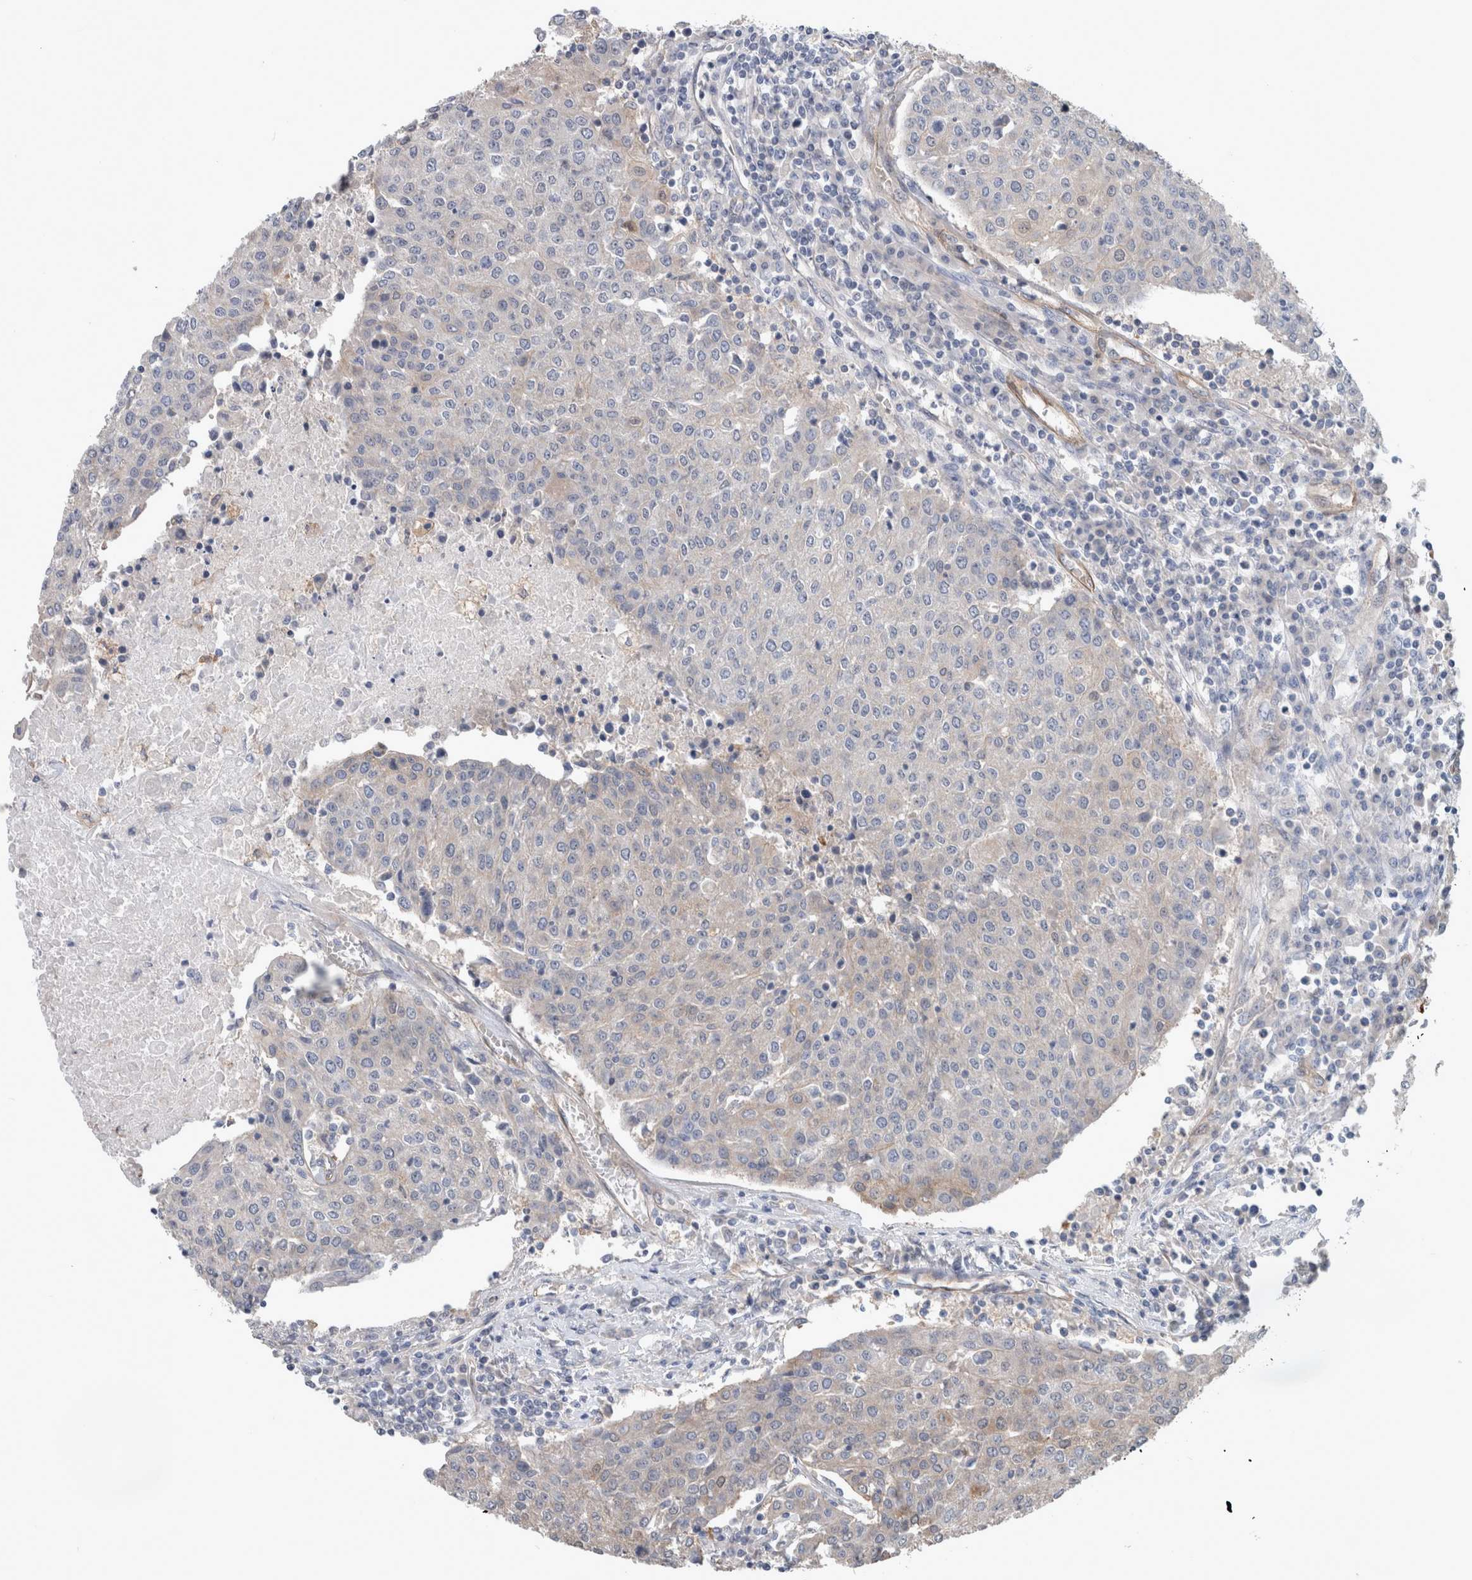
{"staining": {"intensity": "weak", "quantity": "<25%", "location": "cytoplasmic/membranous"}, "tissue": "urothelial cancer", "cell_type": "Tumor cells", "image_type": "cancer", "snomed": [{"axis": "morphology", "description": "Urothelial carcinoma, High grade"}, {"axis": "topography", "description": "Urinary bladder"}], "caption": "Protein analysis of urothelial cancer displays no significant positivity in tumor cells.", "gene": "BCAM", "patient": {"sex": "female", "age": 85}}